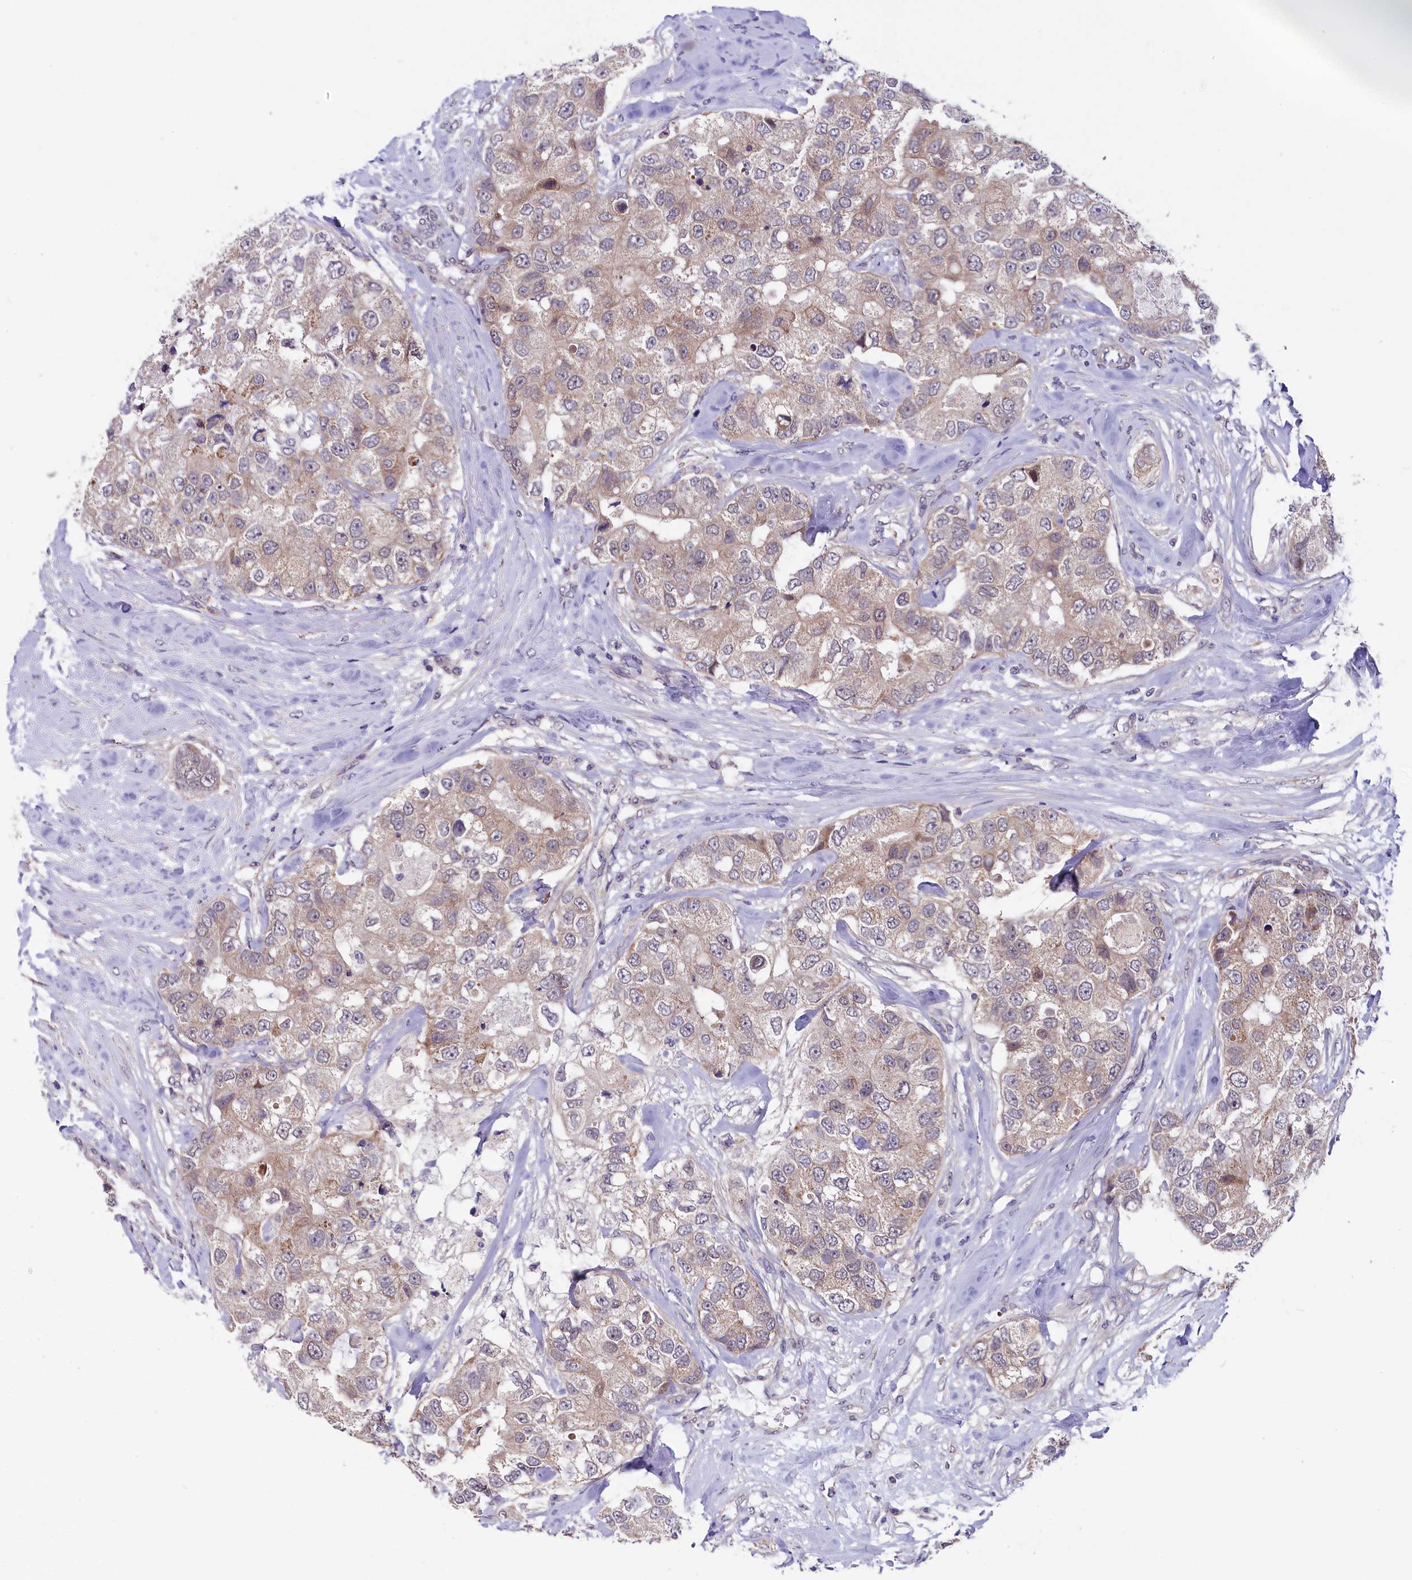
{"staining": {"intensity": "weak", "quantity": ">75%", "location": "cytoplasmic/membranous"}, "tissue": "breast cancer", "cell_type": "Tumor cells", "image_type": "cancer", "snomed": [{"axis": "morphology", "description": "Duct carcinoma"}, {"axis": "topography", "description": "Breast"}], "caption": "IHC (DAB (3,3'-diaminobenzidine)) staining of human breast cancer shows weak cytoplasmic/membranous protein positivity in approximately >75% of tumor cells.", "gene": "SLC39A6", "patient": {"sex": "female", "age": 62}}